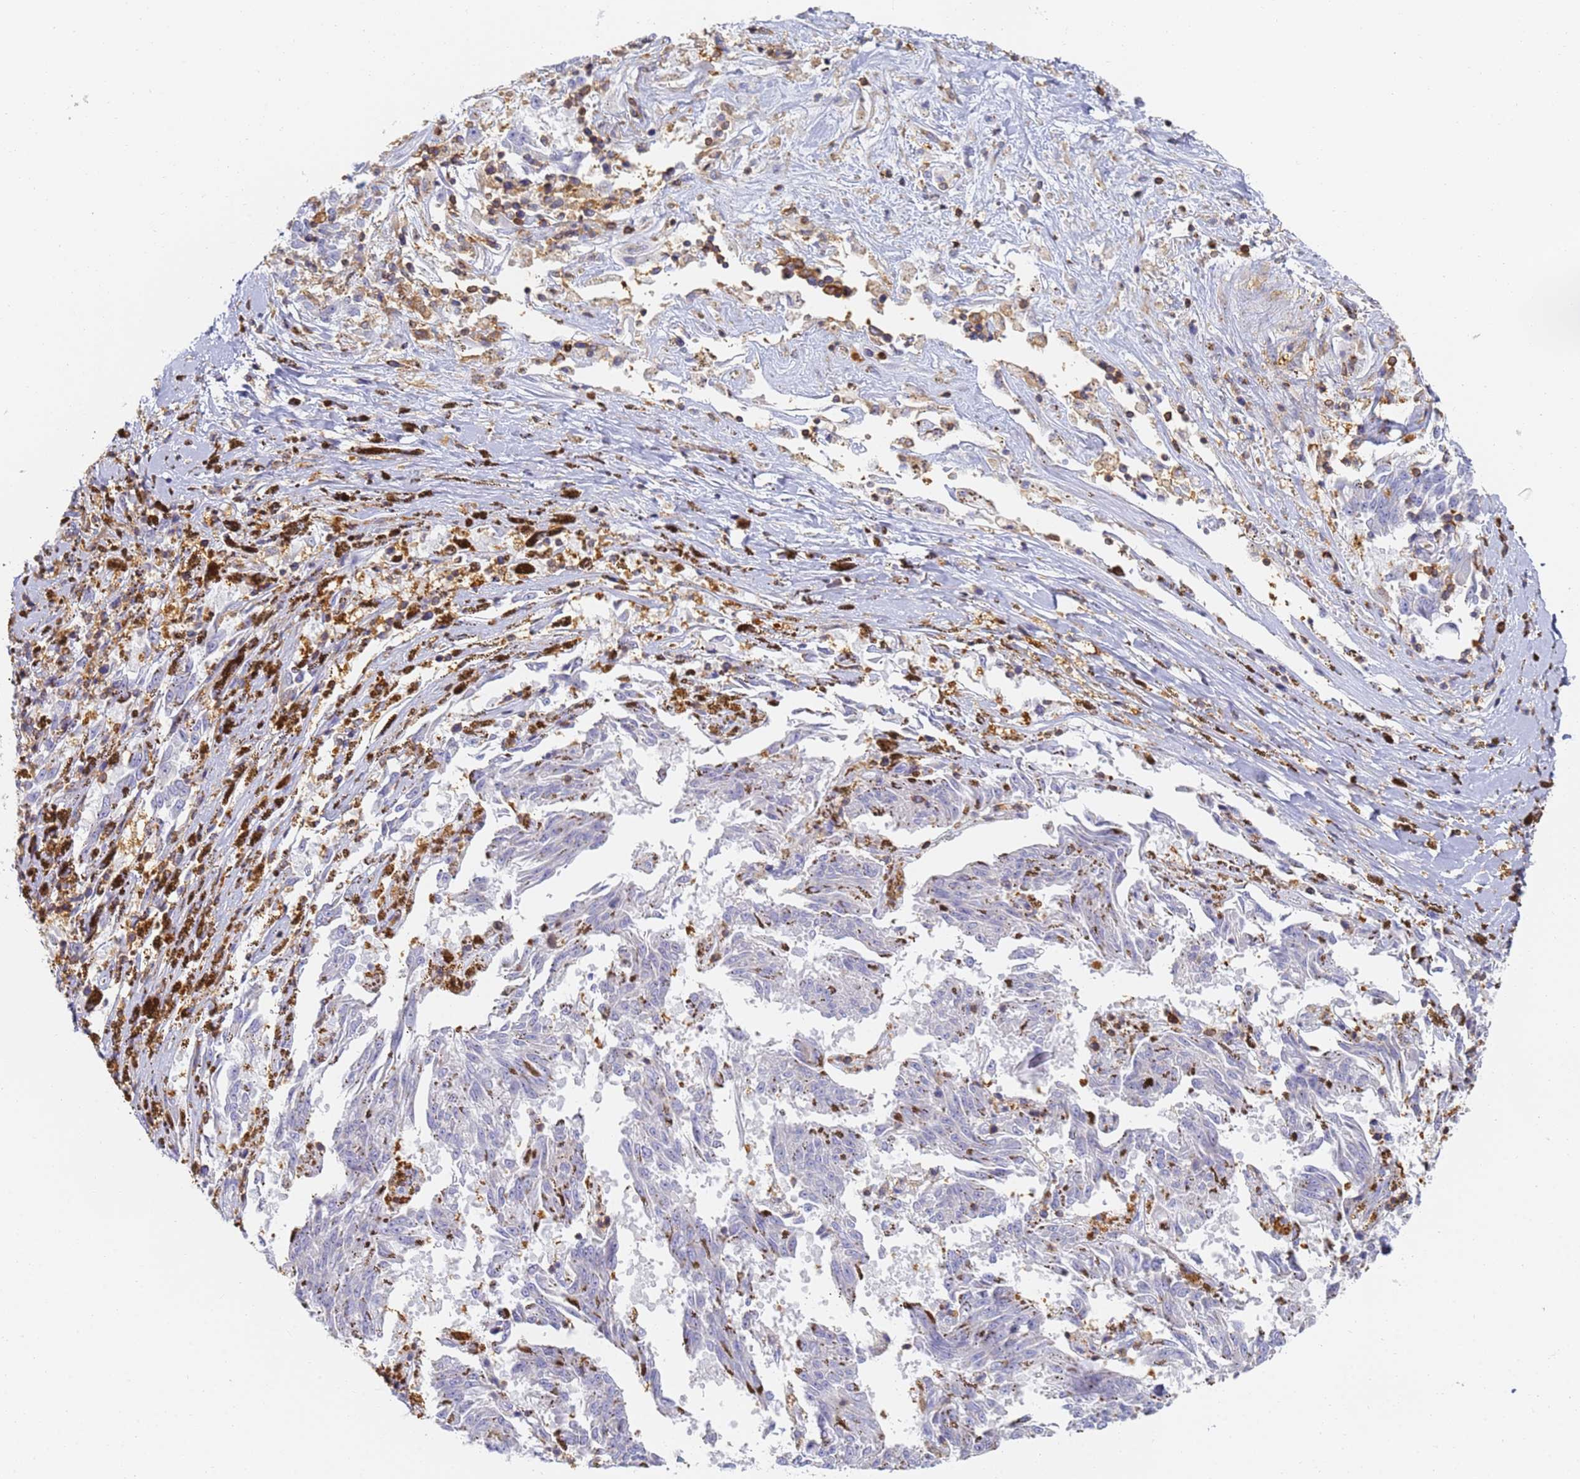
{"staining": {"intensity": "negative", "quantity": "none", "location": "none"}, "tissue": "melanoma", "cell_type": "Tumor cells", "image_type": "cancer", "snomed": [{"axis": "morphology", "description": "Malignant melanoma, NOS"}, {"axis": "topography", "description": "Skin"}], "caption": "Melanoma was stained to show a protein in brown. There is no significant expression in tumor cells.", "gene": "BIN2", "patient": {"sex": "female", "age": 72}}